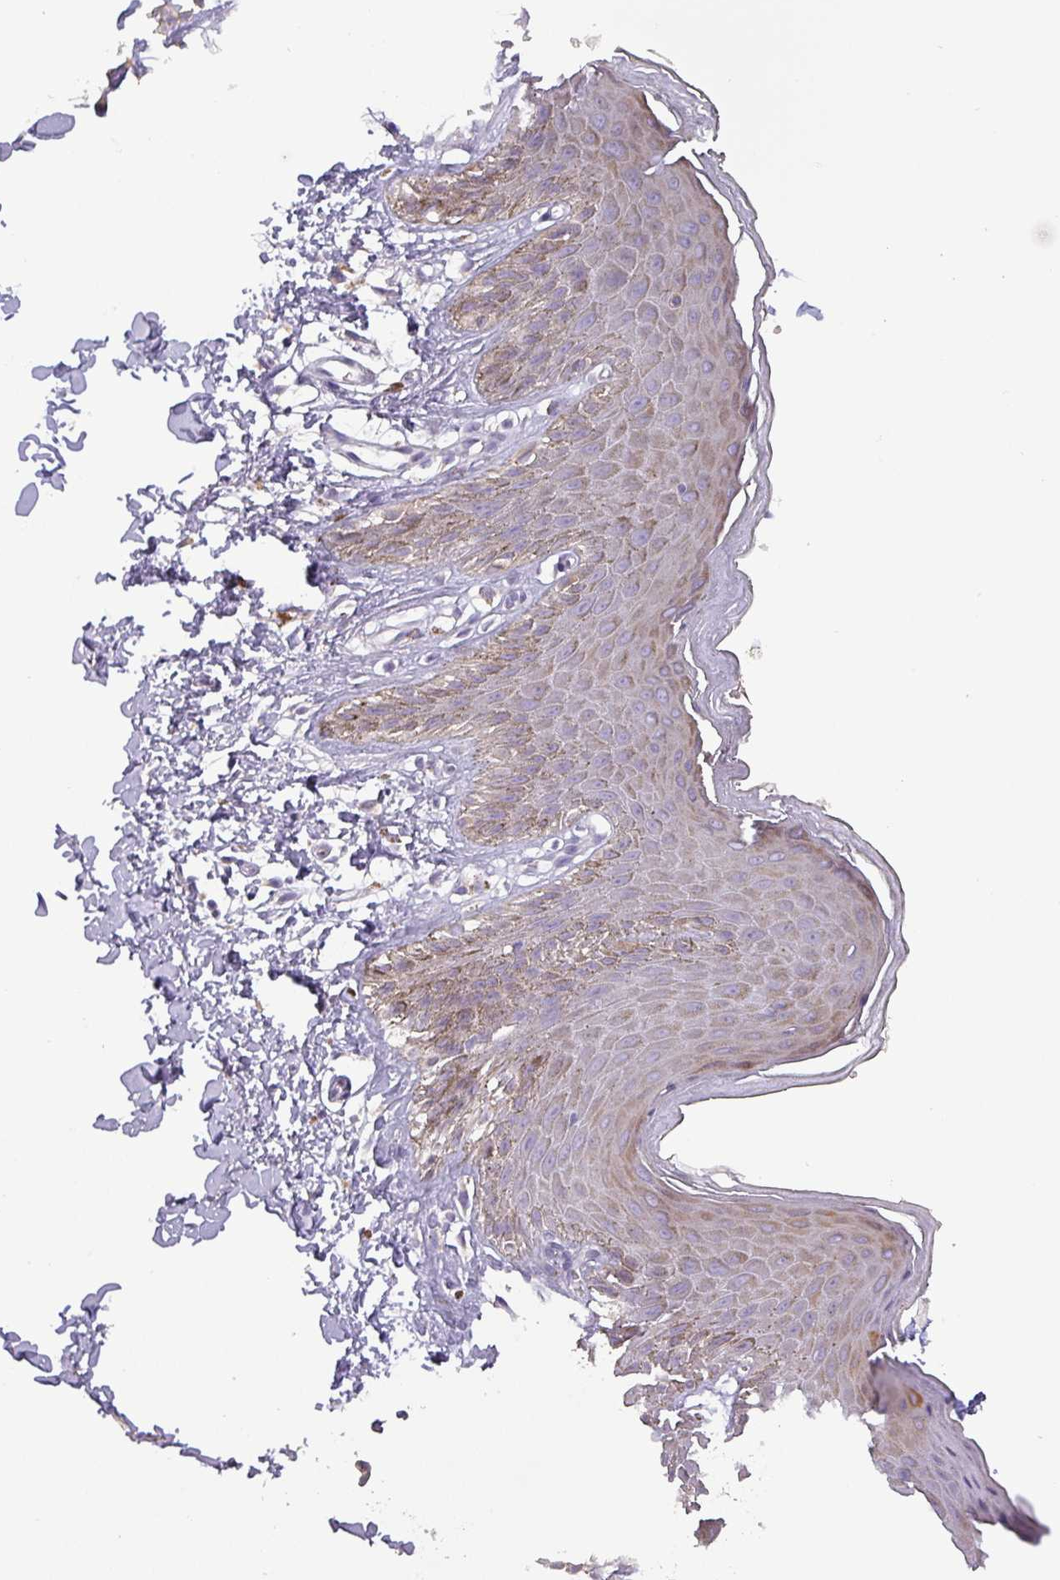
{"staining": {"intensity": "moderate", "quantity": "<25%", "location": "cytoplasmic/membranous"}, "tissue": "skin", "cell_type": "Epidermal cells", "image_type": "normal", "snomed": [{"axis": "morphology", "description": "Normal tissue, NOS"}, {"axis": "topography", "description": "Anal"}], "caption": "Epidermal cells show low levels of moderate cytoplasmic/membranous expression in approximately <25% of cells in normal skin.", "gene": "DRD5", "patient": {"sex": "male", "age": 44}}